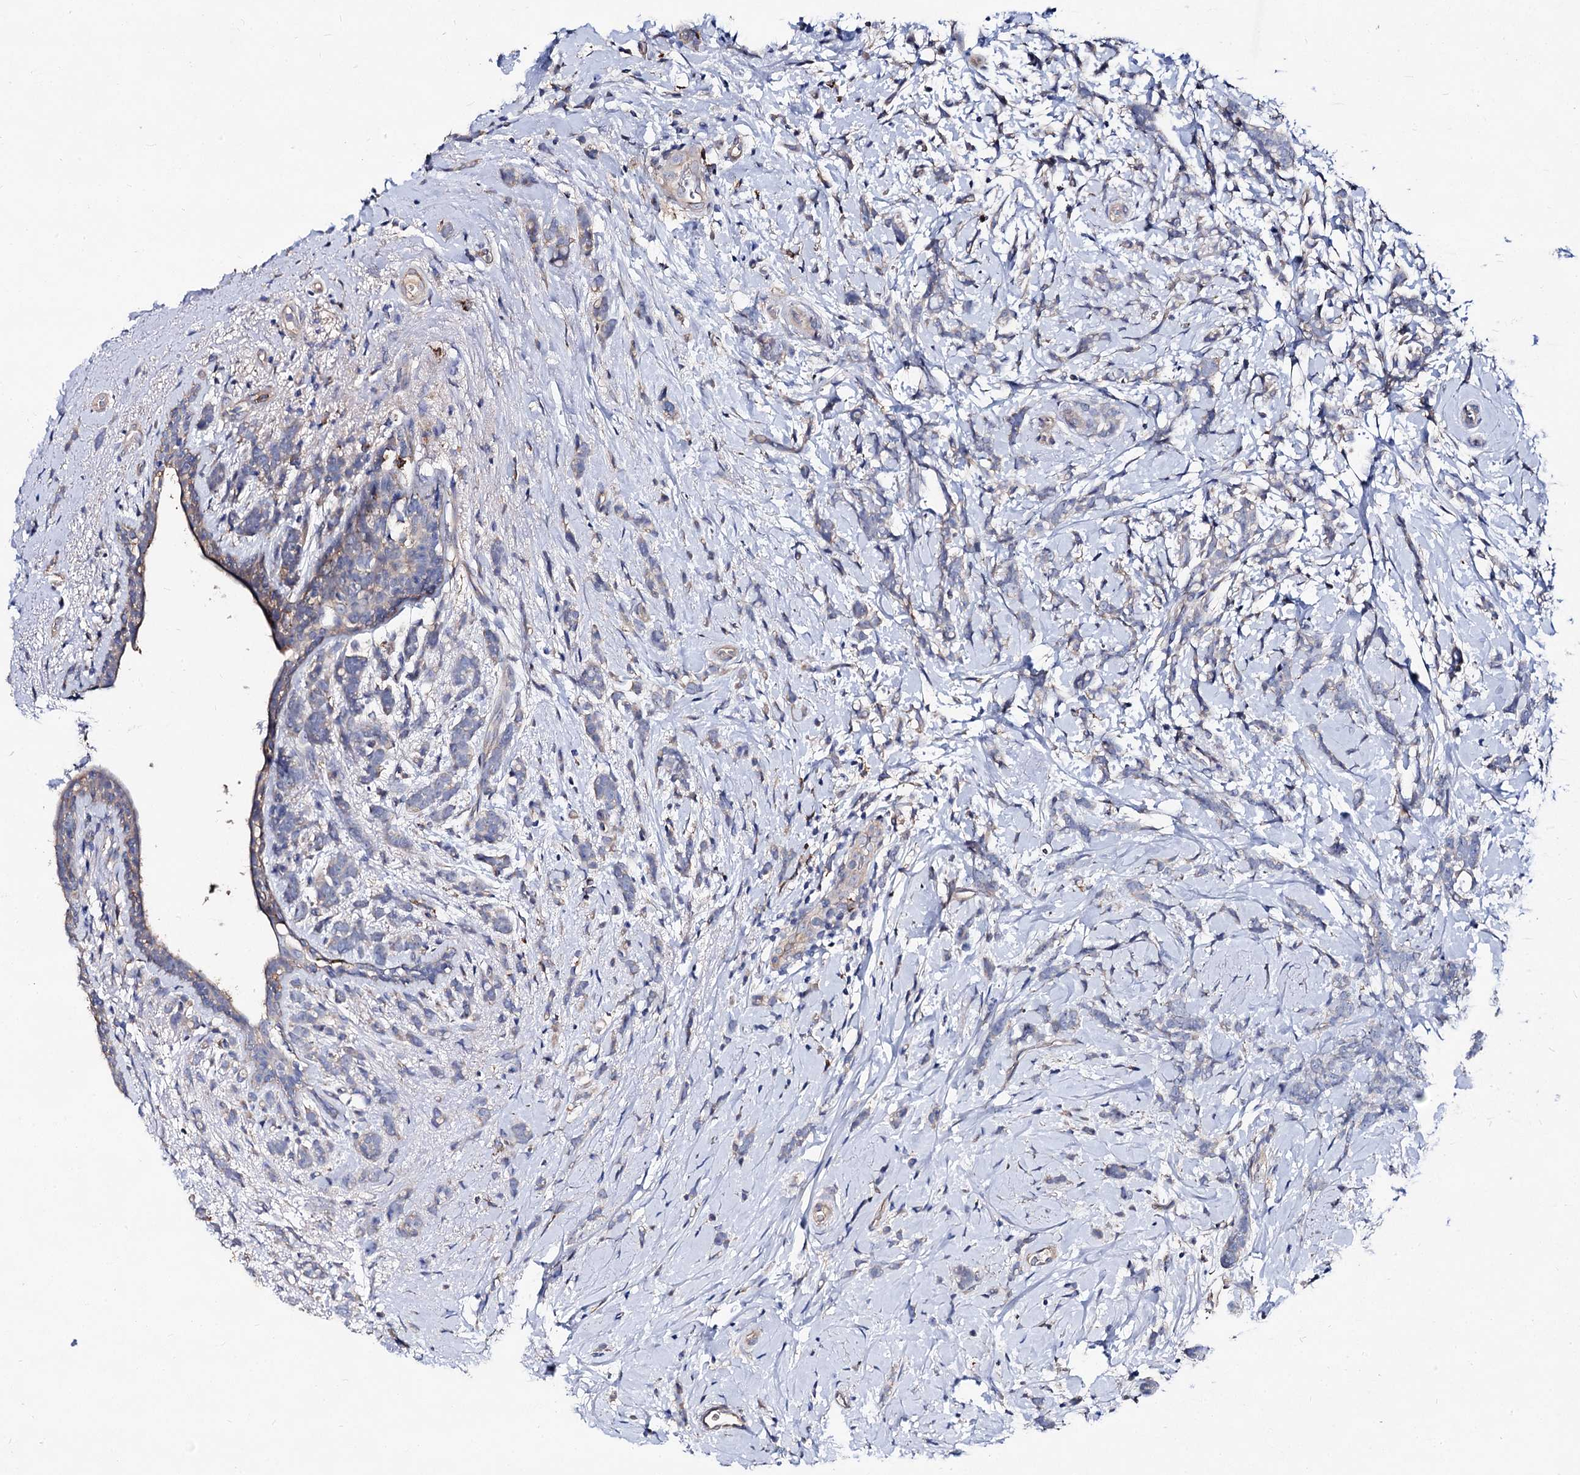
{"staining": {"intensity": "negative", "quantity": "none", "location": "none"}, "tissue": "breast cancer", "cell_type": "Tumor cells", "image_type": "cancer", "snomed": [{"axis": "morphology", "description": "Lobular carcinoma"}, {"axis": "topography", "description": "Breast"}], "caption": "The micrograph exhibits no staining of tumor cells in breast cancer (lobular carcinoma). (Stains: DAB (3,3'-diaminobenzidine) IHC with hematoxylin counter stain, Microscopy: brightfield microscopy at high magnification).", "gene": "HVCN1", "patient": {"sex": "female", "age": 58}}